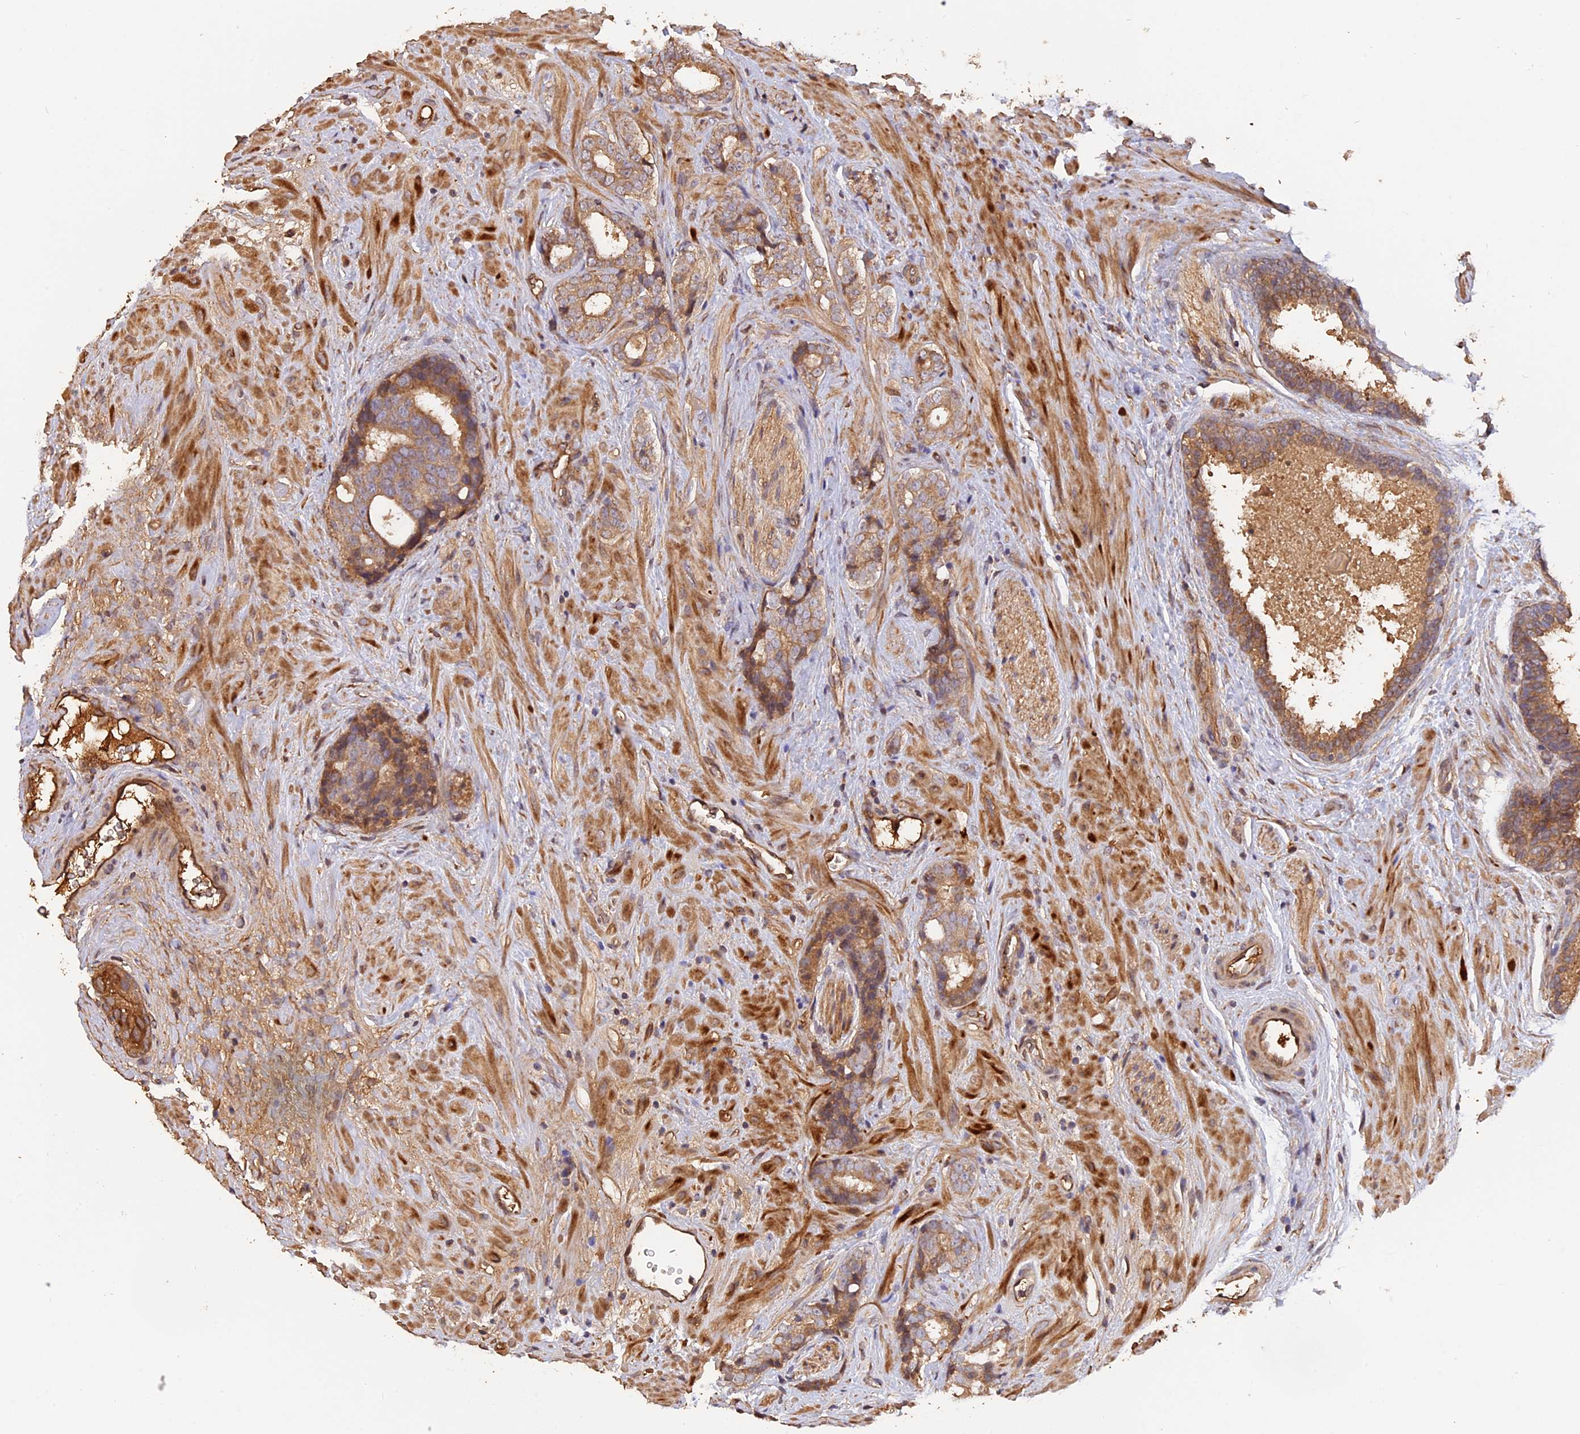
{"staining": {"intensity": "moderate", "quantity": ">75%", "location": "cytoplasmic/membranous"}, "tissue": "prostate cancer", "cell_type": "Tumor cells", "image_type": "cancer", "snomed": [{"axis": "morphology", "description": "Adenocarcinoma, High grade"}, {"axis": "topography", "description": "Prostate"}], "caption": "DAB immunohistochemical staining of human prostate cancer (high-grade adenocarcinoma) exhibits moderate cytoplasmic/membranous protein staining in approximately >75% of tumor cells. The protein is stained brown, and the nuclei are stained in blue (DAB (3,3'-diaminobenzidine) IHC with brightfield microscopy, high magnification).", "gene": "RASAL1", "patient": {"sex": "male", "age": 56}}